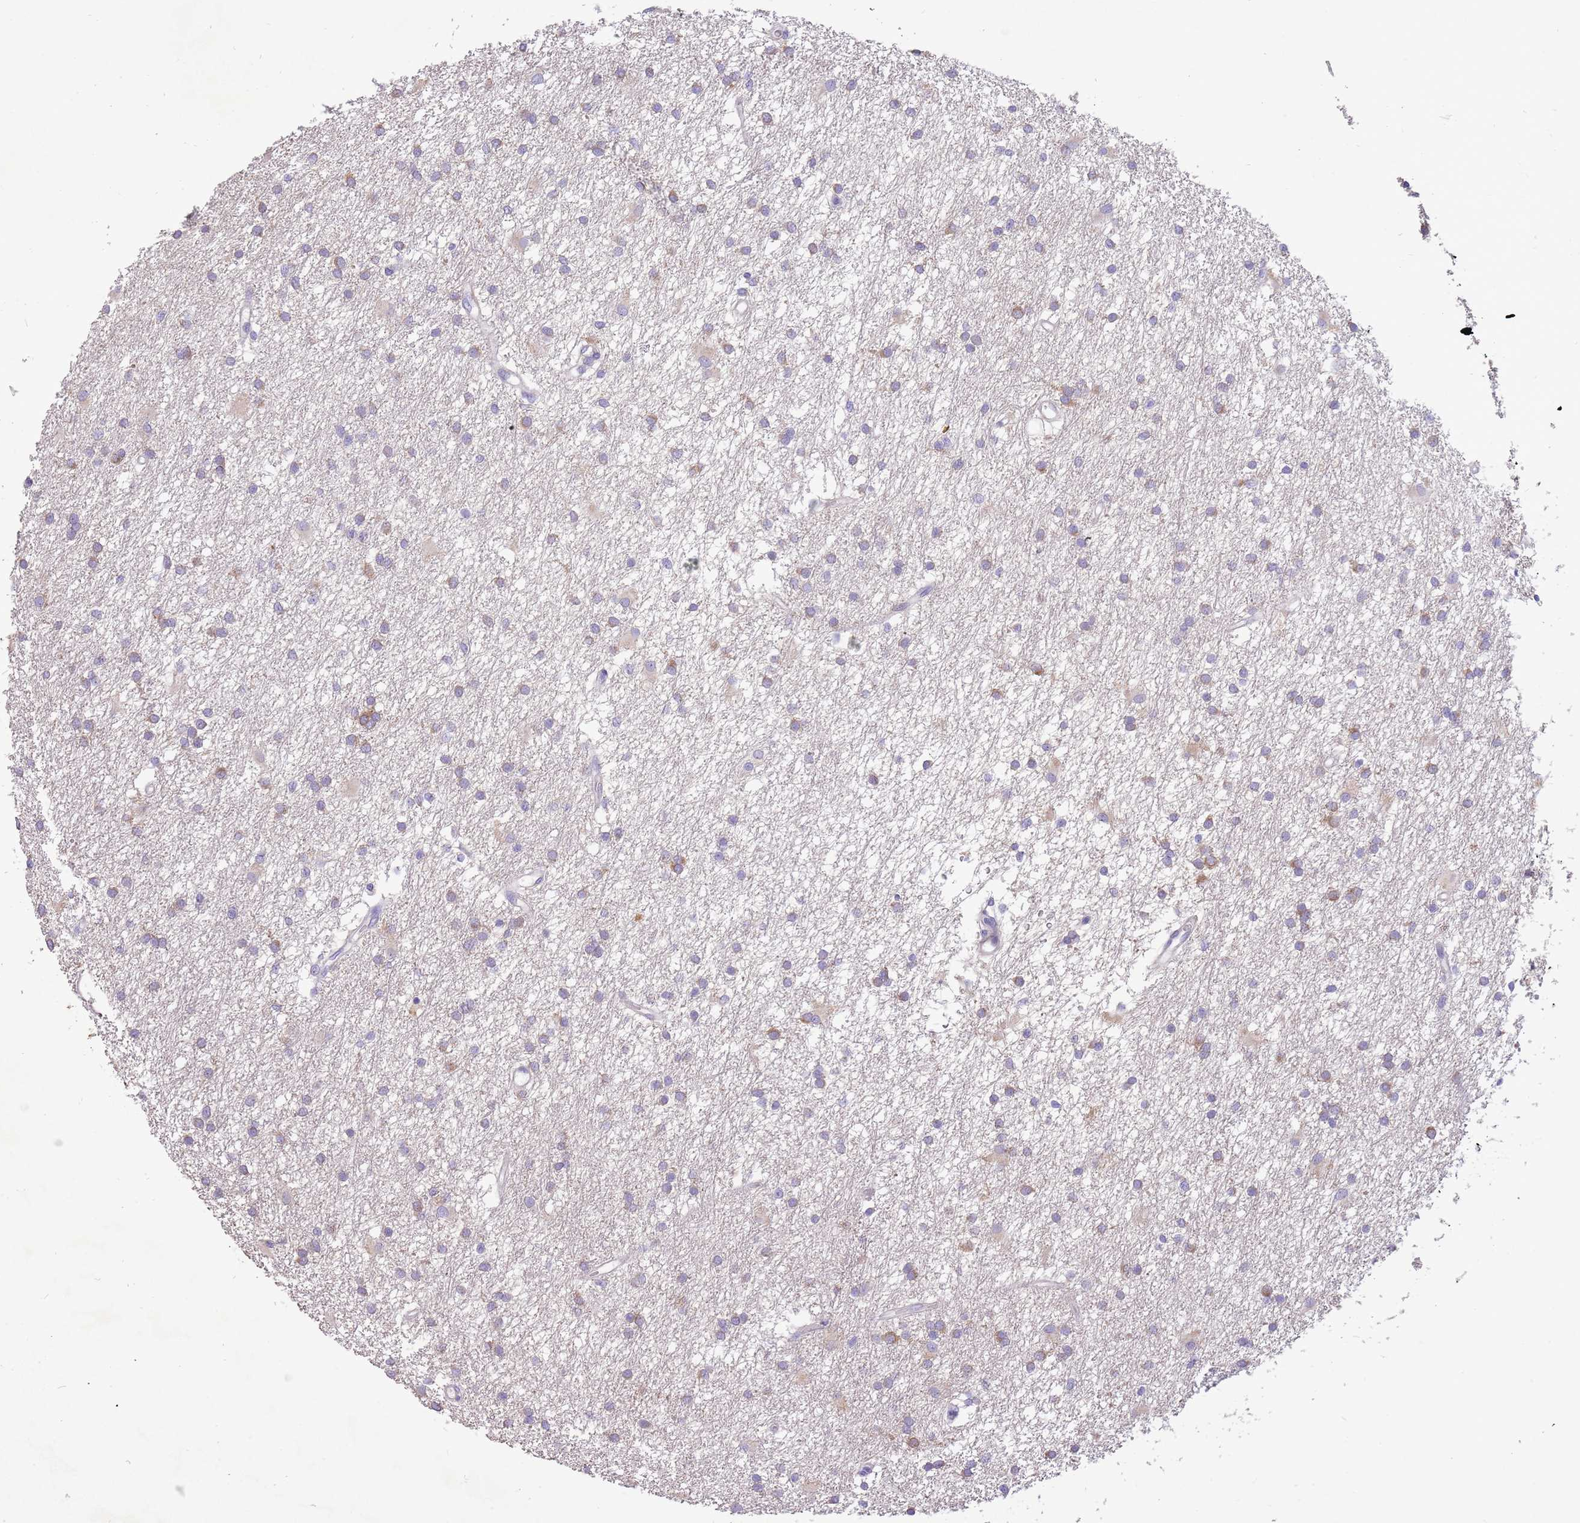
{"staining": {"intensity": "weak", "quantity": "<25%", "location": "cytoplasmic/membranous"}, "tissue": "glioma", "cell_type": "Tumor cells", "image_type": "cancer", "snomed": [{"axis": "morphology", "description": "Glioma, malignant, High grade"}, {"axis": "topography", "description": "Brain"}], "caption": "This is an IHC image of human glioma. There is no expression in tumor cells.", "gene": "GLCE", "patient": {"sex": "male", "age": 77}}